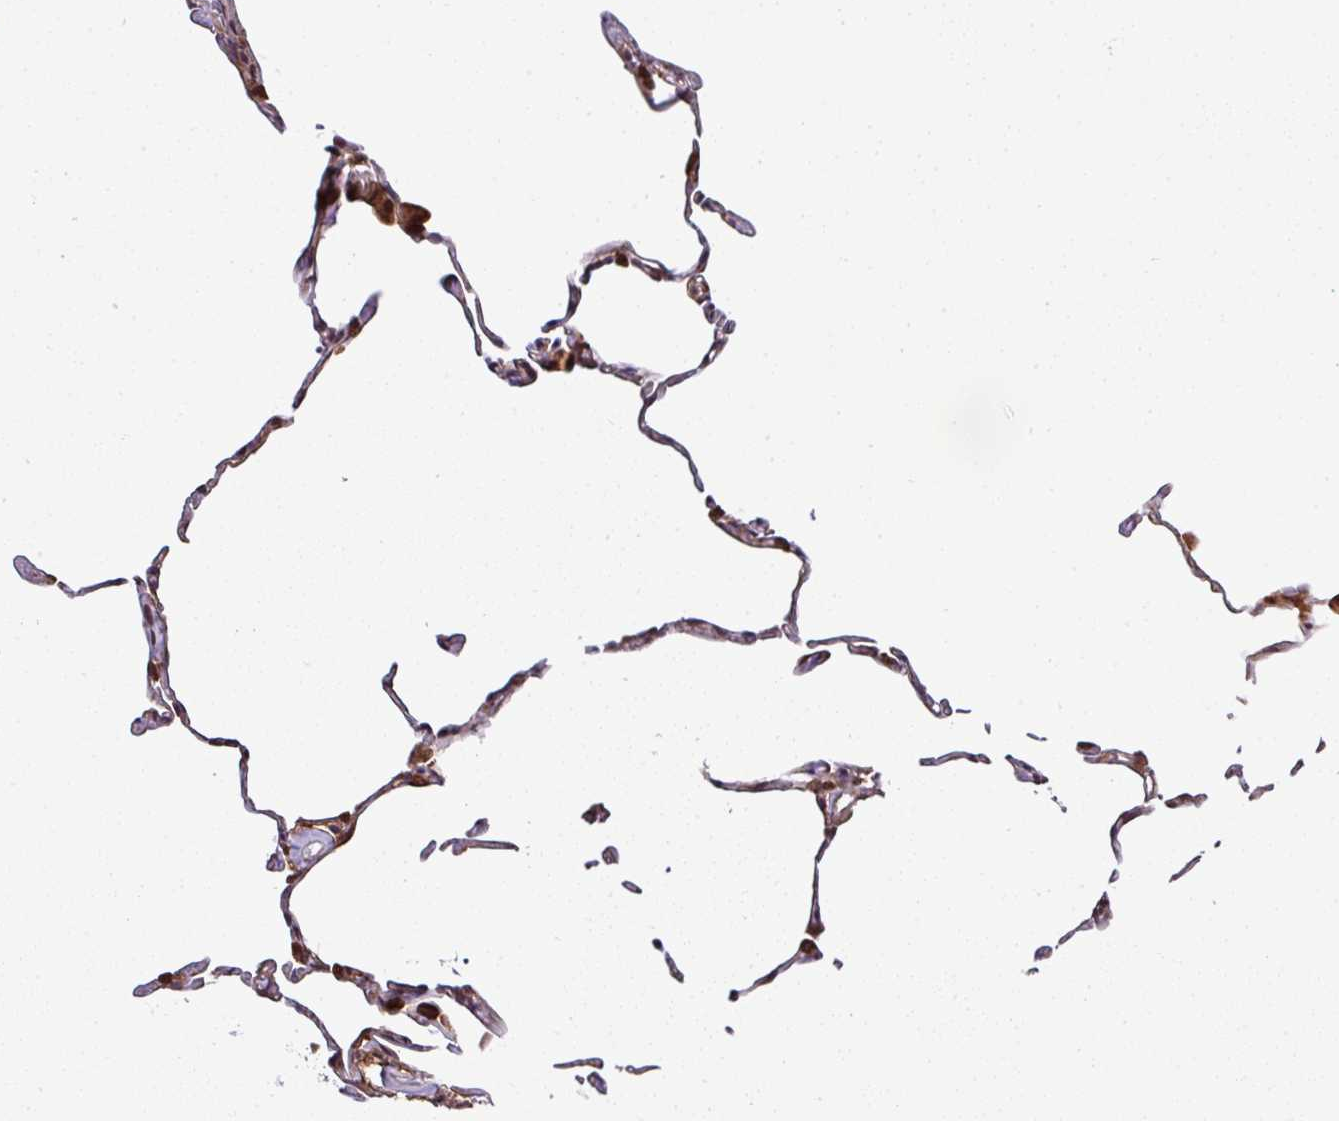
{"staining": {"intensity": "negative", "quantity": "none", "location": "none"}, "tissue": "lung", "cell_type": "Alveolar cells", "image_type": "normal", "snomed": [{"axis": "morphology", "description": "Normal tissue, NOS"}, {"axis": "topography", "description": "Lung"}], "caption": "Immunohistochemical staining of benign human lung displays no significant staining in alveolar cells.", "gene": "FAM153A", "patient": {"sex": "female", "age": 57}}